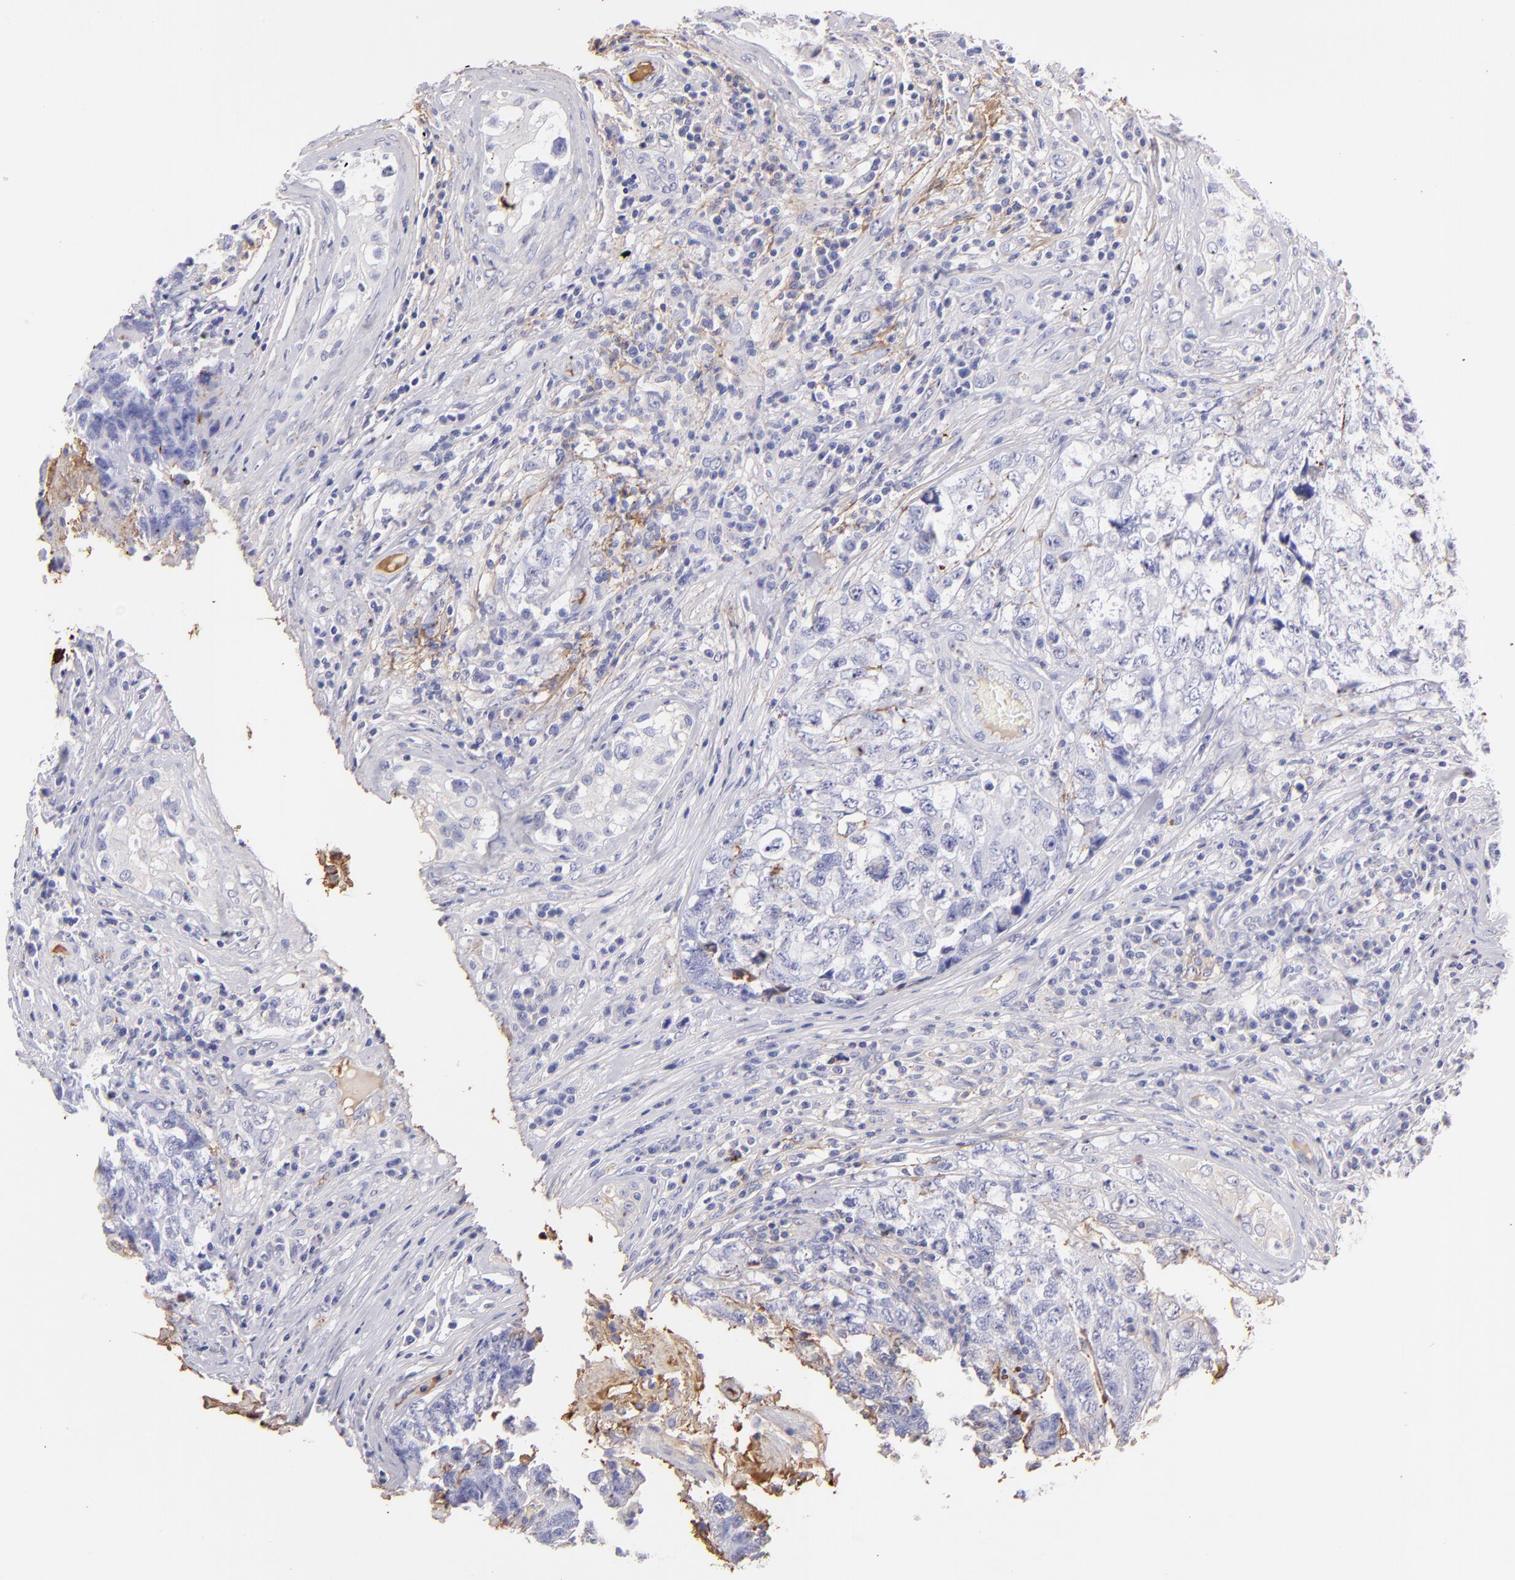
{"staining": {"intensity": "negative", "quantity": "none", "location": "none"}, "tissue": "testis cancer", "cell_type": "Tumor cells", "image_type": "cancer", "snomed": [{"axis": "morphology", "description": "Carcinoma, Embryonal, NOS"}, {"axis": "topography", "description": "Testis"}], "caption": "Immunohistochemistry (IHC) histopathology image of human embryonal carcinoma (testis) stained for a protein (brown), which shows no staining in tumor cells.", "gene": "FGB", "patient": {"sex": "male", "age": 31}}